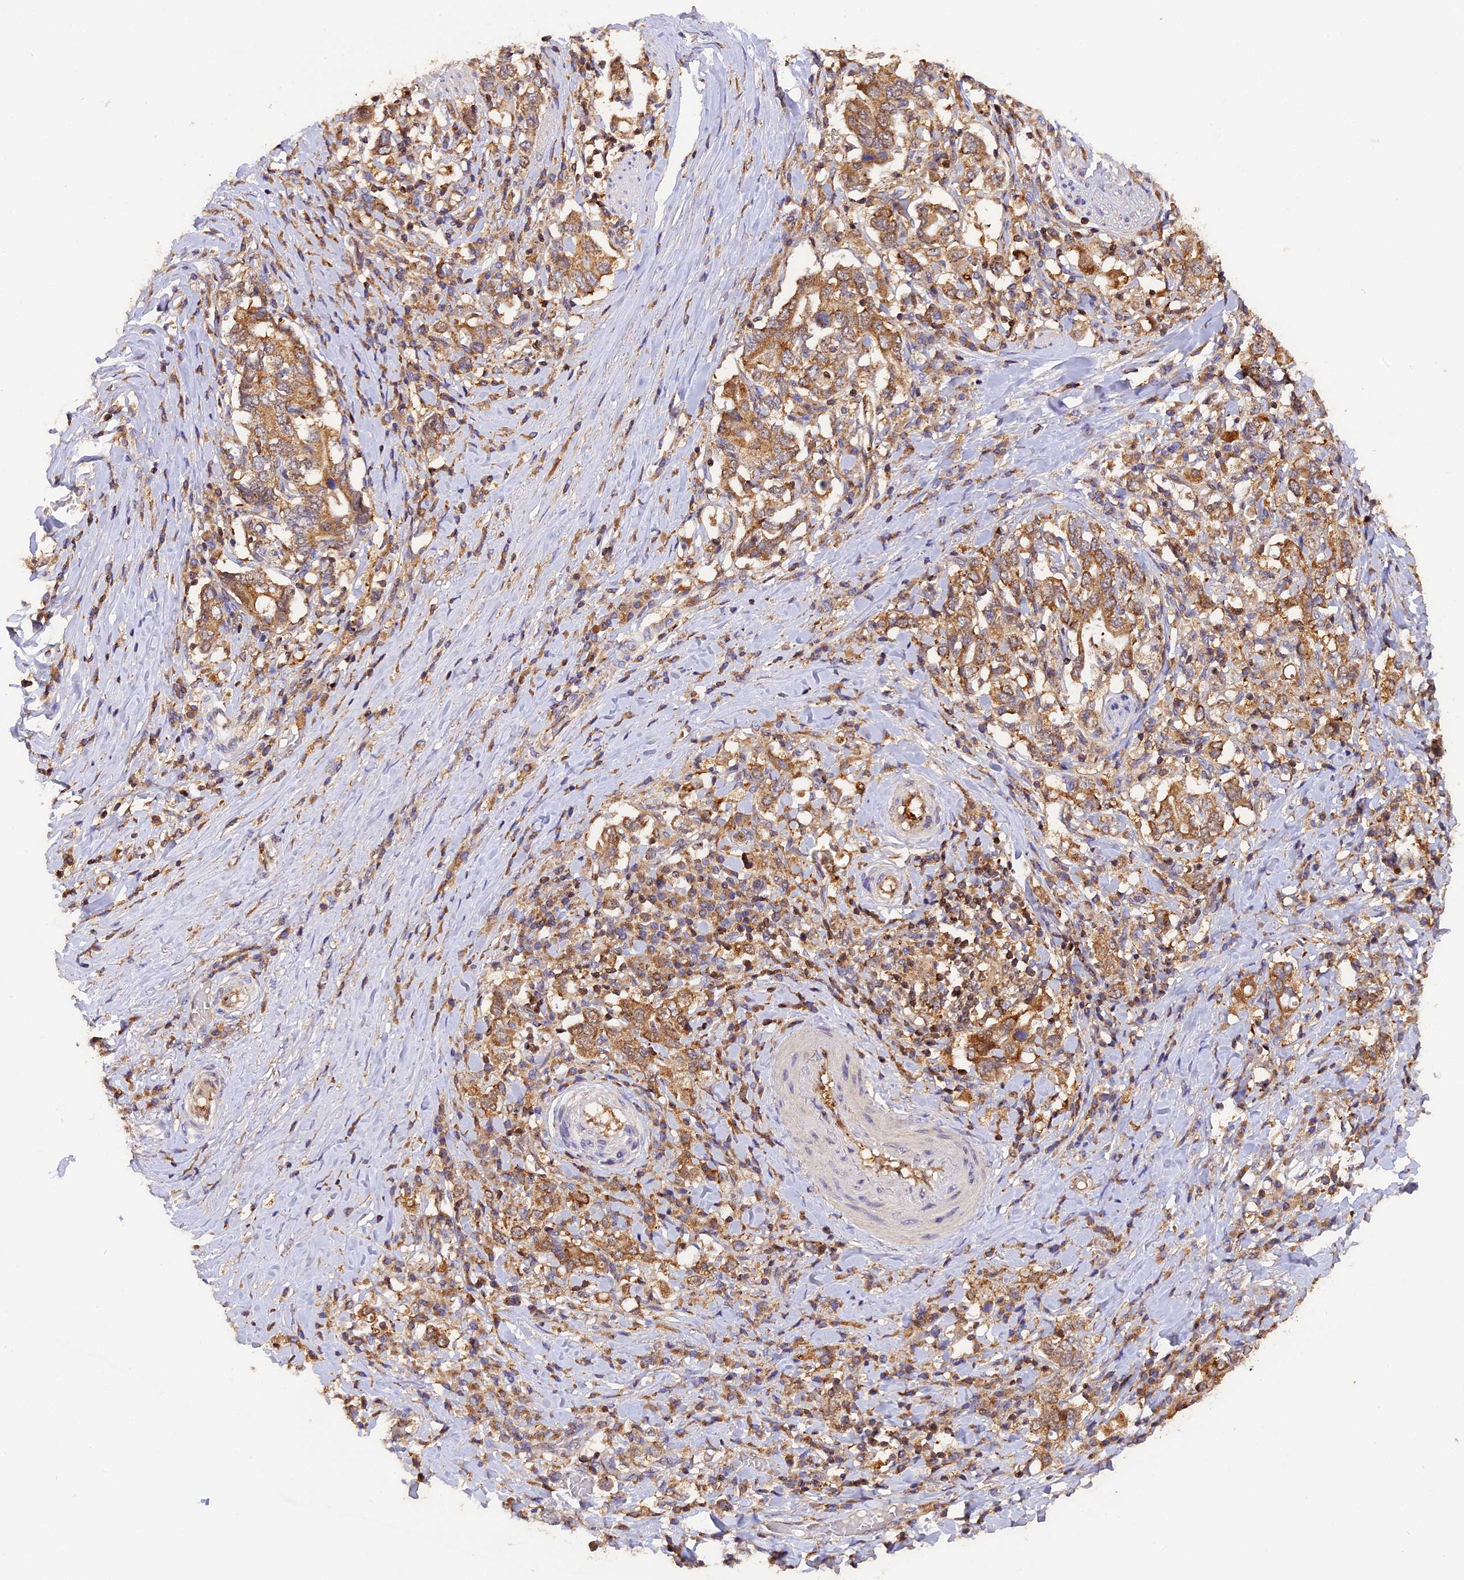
{"staining": {"intensity": "moderate", "quantity": ">75%", "location": "cytoplasmic/membranous"}, "tissue": "stomach cancer", "cell_type": "Tumor cells", "image_type": "cancer", "snomed": [{"axis": "morphology", "description": "Adenocarcinoma, NOS"}, {"axis": "topography", "description": "Stomach, upper"}, {"axis": "topography", "description": "Stomach"}], "caption": "The photomicrograph reveals immunohistochemical staining of stomach cancer. There is moderate cytoplasmic/membranous positivity is seen in approximately >75% of tumor cells. (Stains: DAB (3,3'-diaminobenzidine) in brown, nuclei in blue, Microscopy: brightfield microscopy at high magnification).", "gene": "PEX3", "patient": {"sex": "male", "age": 62}}